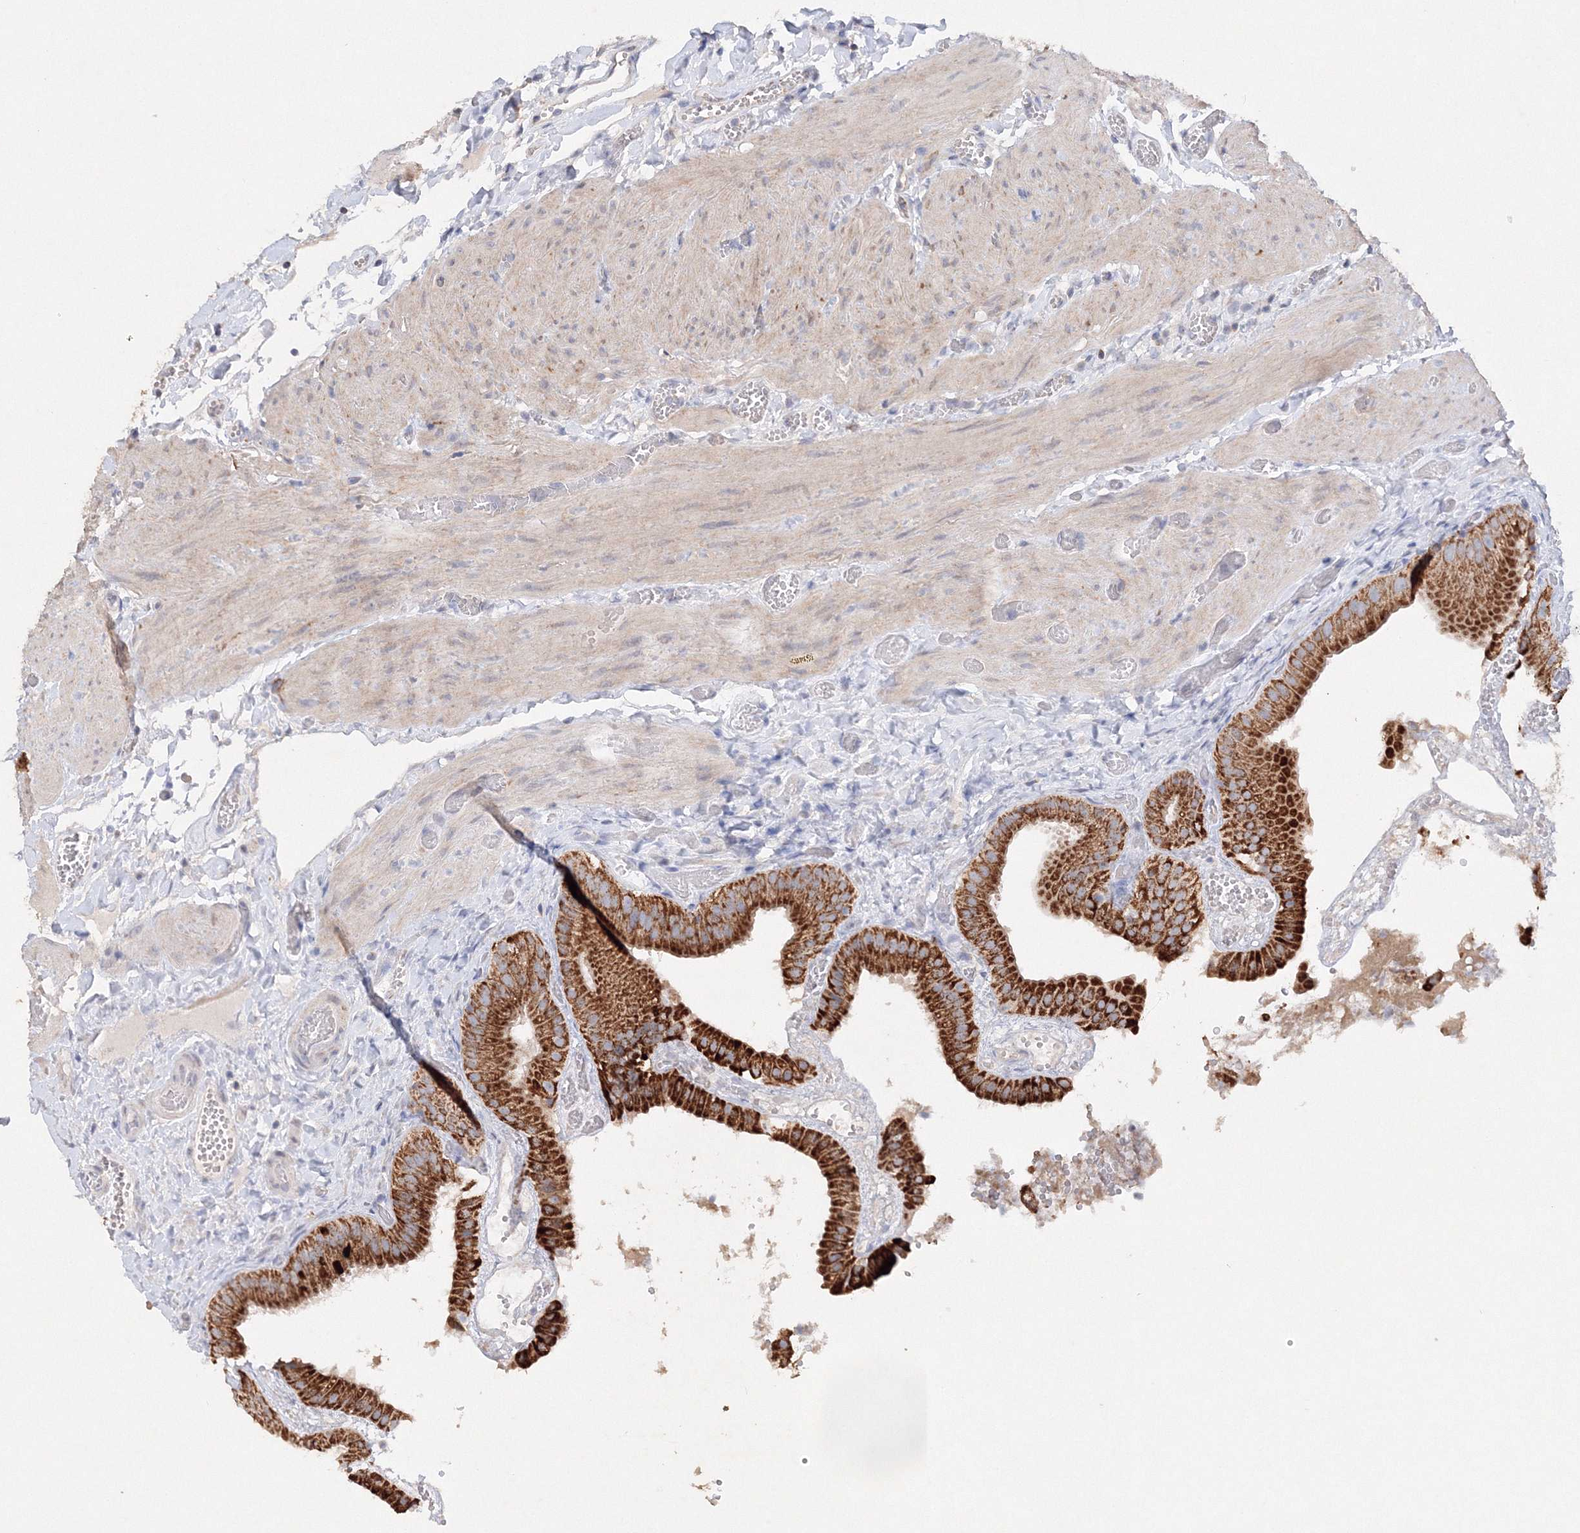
{"staining": {"intensity": "strong", "quantity": ">75%", "location": "cytoplasmic/membranous"}, "tissue": "gallbladder", "cell_type": "Glandular cells", "image_type": "normal", "snomed": [{"axis": "morphology", "description": "Normal tissue, NOS"}, {"axis": "topography", "description": "Gallbladder"}], "caption": "Protein analysis of unremarkable gallbladder demonstrates strong cytoplasmic/membranous expression in approximately >75% of glandular cells.", "gene": "GLS", "patient": {"sex": "female", "age": 64}}